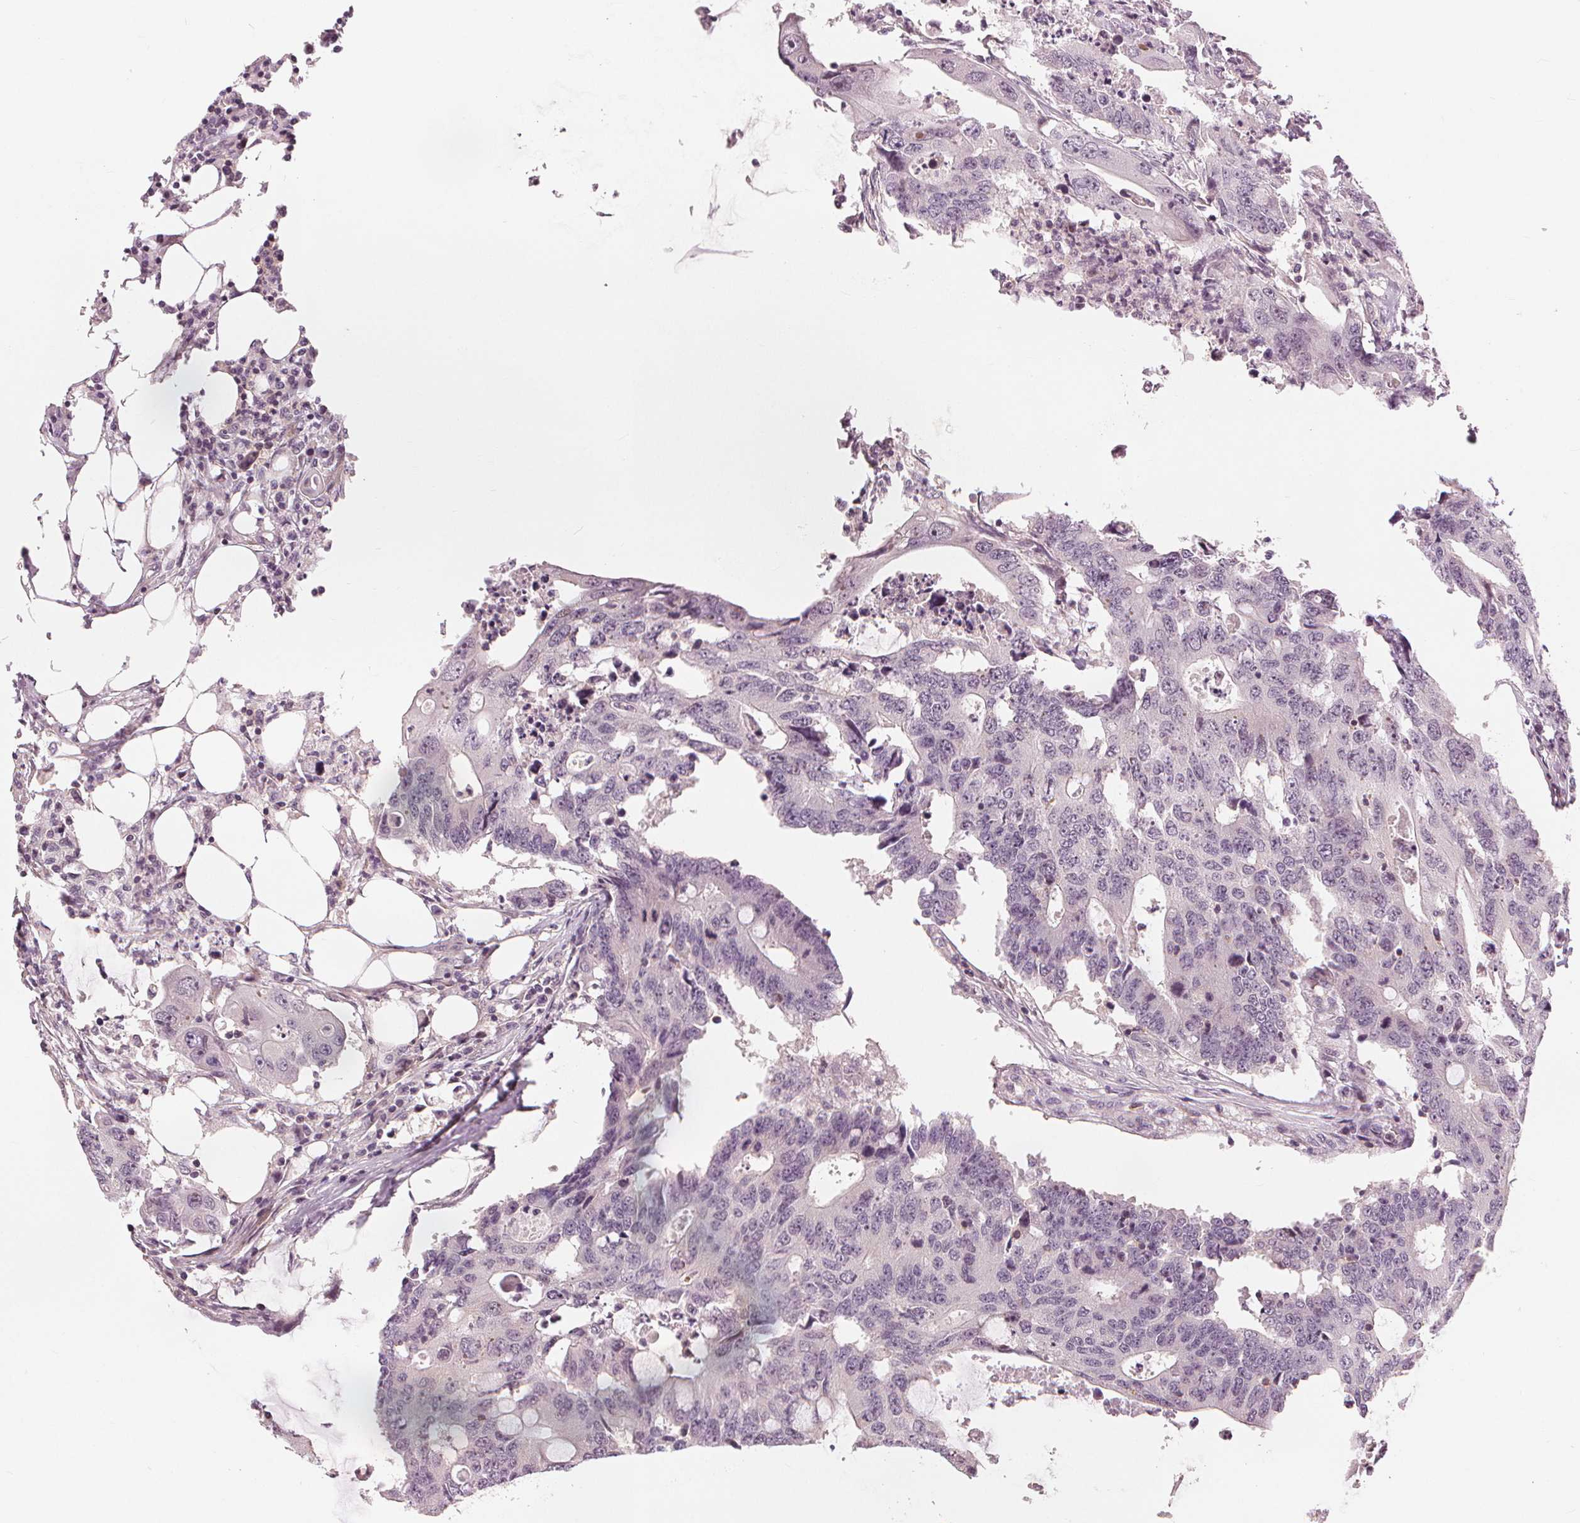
{"staining": {"intensity": "negative", "quantity": "none", "location": "none"}, "tissue": "colorectal cancer", "cell_type": "Tumor cells", "image_type": "cancer", "snomed": [{"axis": "morphology", "description": "Adenocarcinoma, NOS"}, {"axis": "topography", "description": "Colon"}], "caption": "DAB immunohistochemical staining of human colorectal cancer (adenocarcinoma) reveals no significant staining in tumor cells. (DAB (3,3'-diaminobenzidine) IHC, high magnification).", "gene": "SLC34A1", "patient": {"sex": "male", "age": 71}}